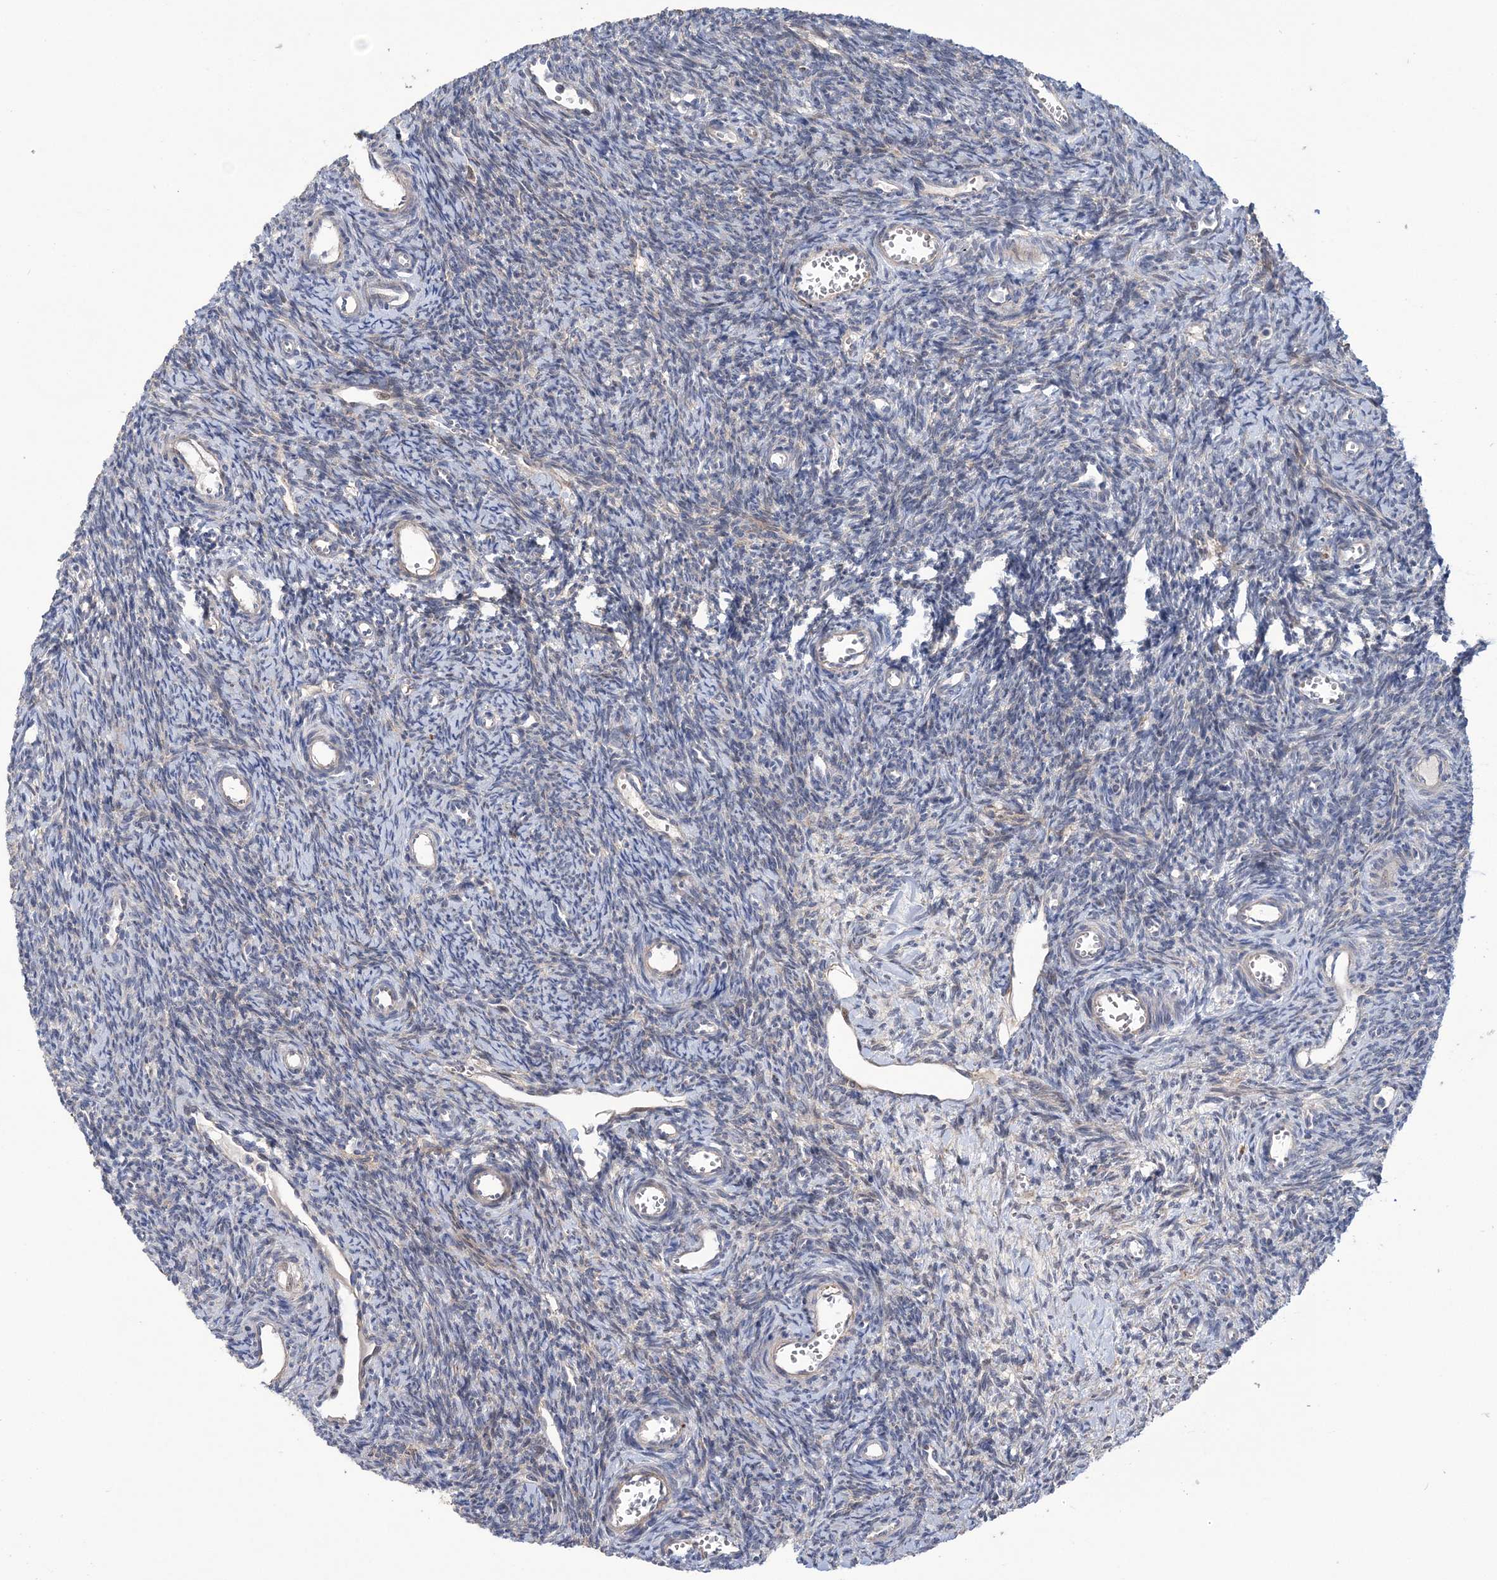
{"staining": {"intensity": "negative", "quantity": "none", "location": "none"}, "tissue": "ovary", "cell_type": "Ovarian stroma cells", "image_type": "normal", "snomed": [{"axis": "morphology", "description": "Normal tissue, NOS"}, {"axis": "topography", "description": "Ovary"}], "caption": "Ovarian stroma cells show no significant protein staining in benign ovary. (Stains: DAB immunohistochemistry (IHC) with hematoxylin counter stain, Microscopy: brightfield microscopy at high magnification).", "gene": "PPP2R2B", "patient": {"sex": "female", "age": 39}}